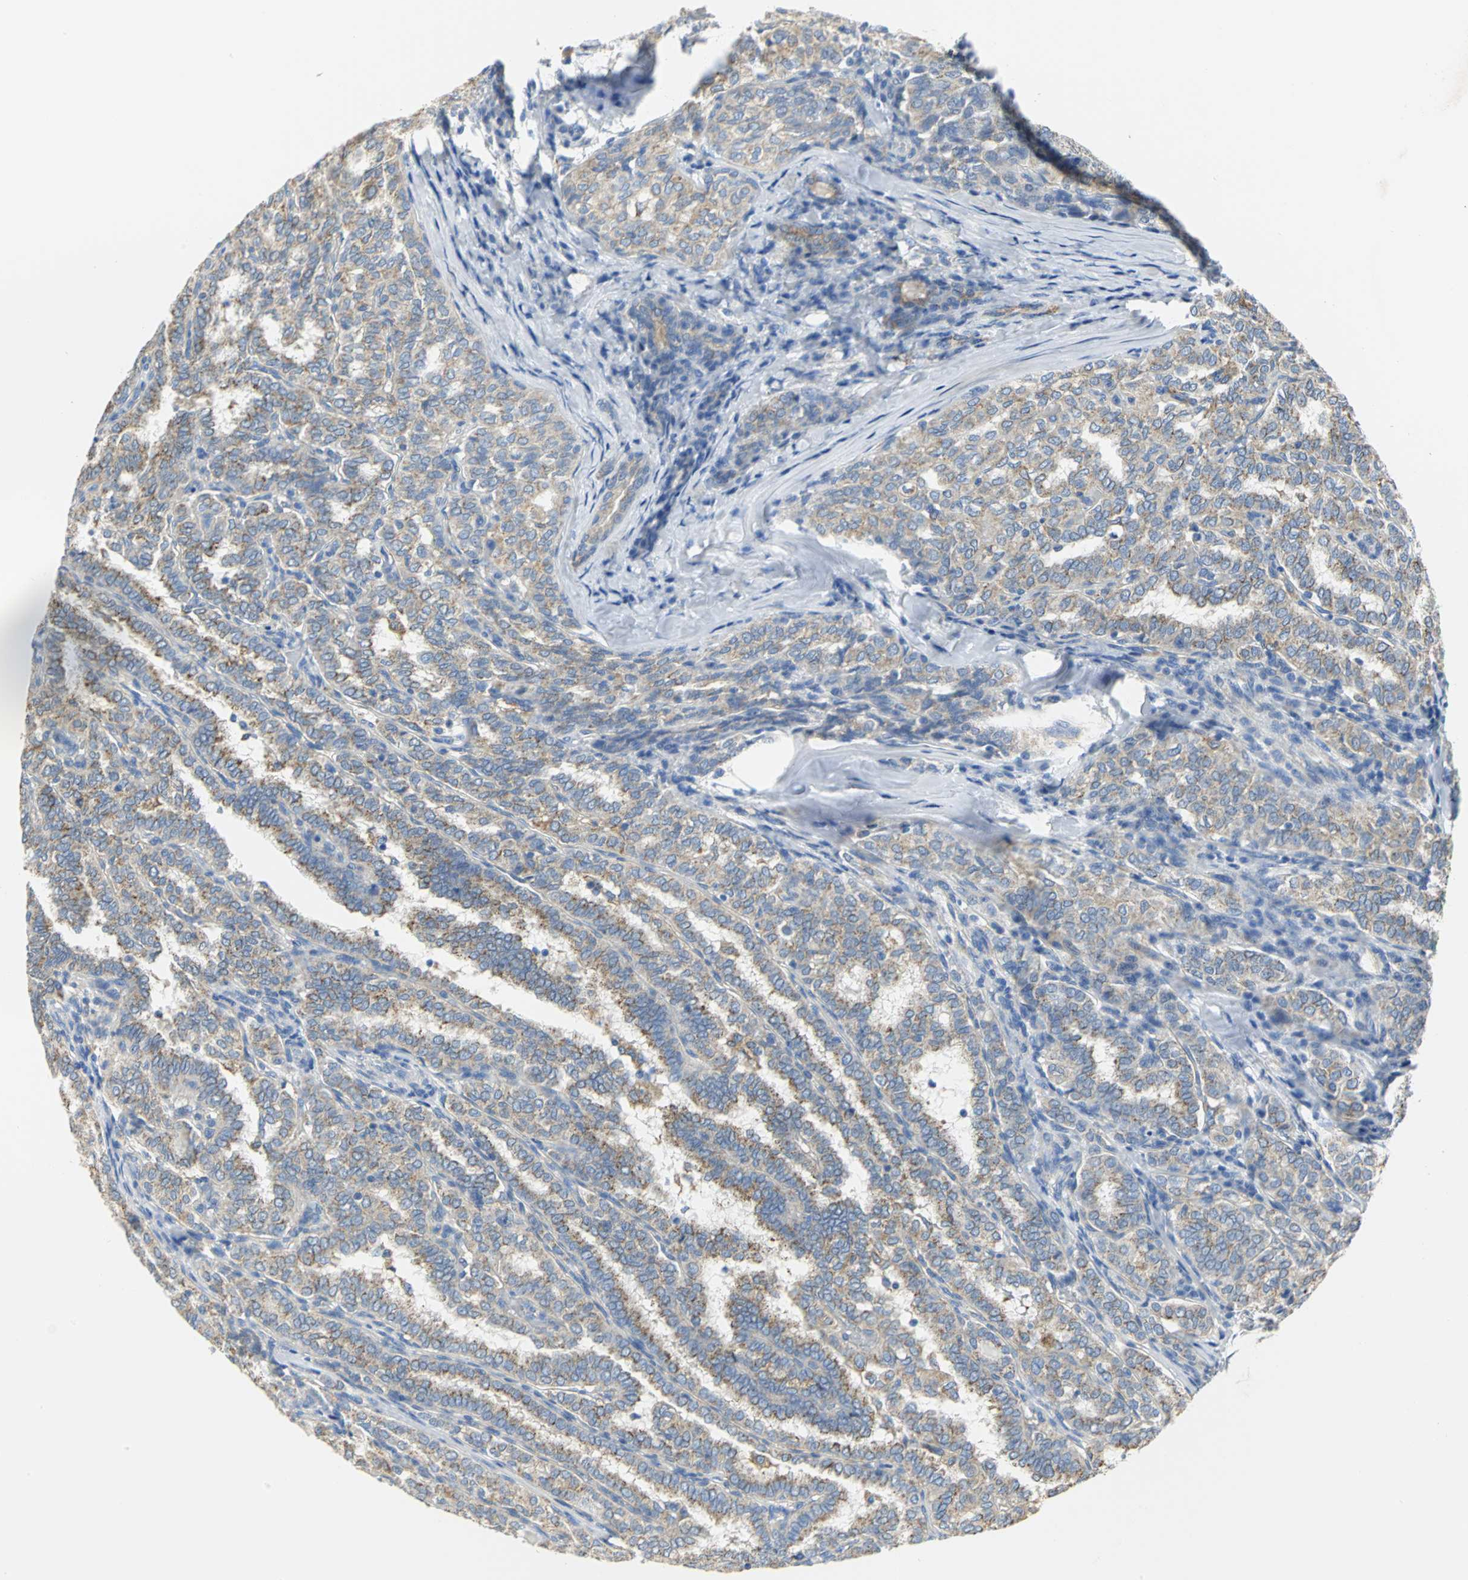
{"staining": {"intensity": "moderate", "quantity": ">75%", "location": "cytoplasmic/membranous"}, "tissue": "thyroid cancer", "cell_type": "Tumor cells", "image_type": "cancer", "snomed": [{"axis": "morphology", "description": "Papillary adenocarcinoma, NOS"}, {"axis": "topography", "description": "Thyroid gland"}], "caption": "Immunohistochemical staining of thyroid cancer displays medium levels of moderate cytoplasmic/membranous staining in about >75% of tumor cells.", "gene": "GNRH2", "patient": {"sex": "female", "age": 30}}